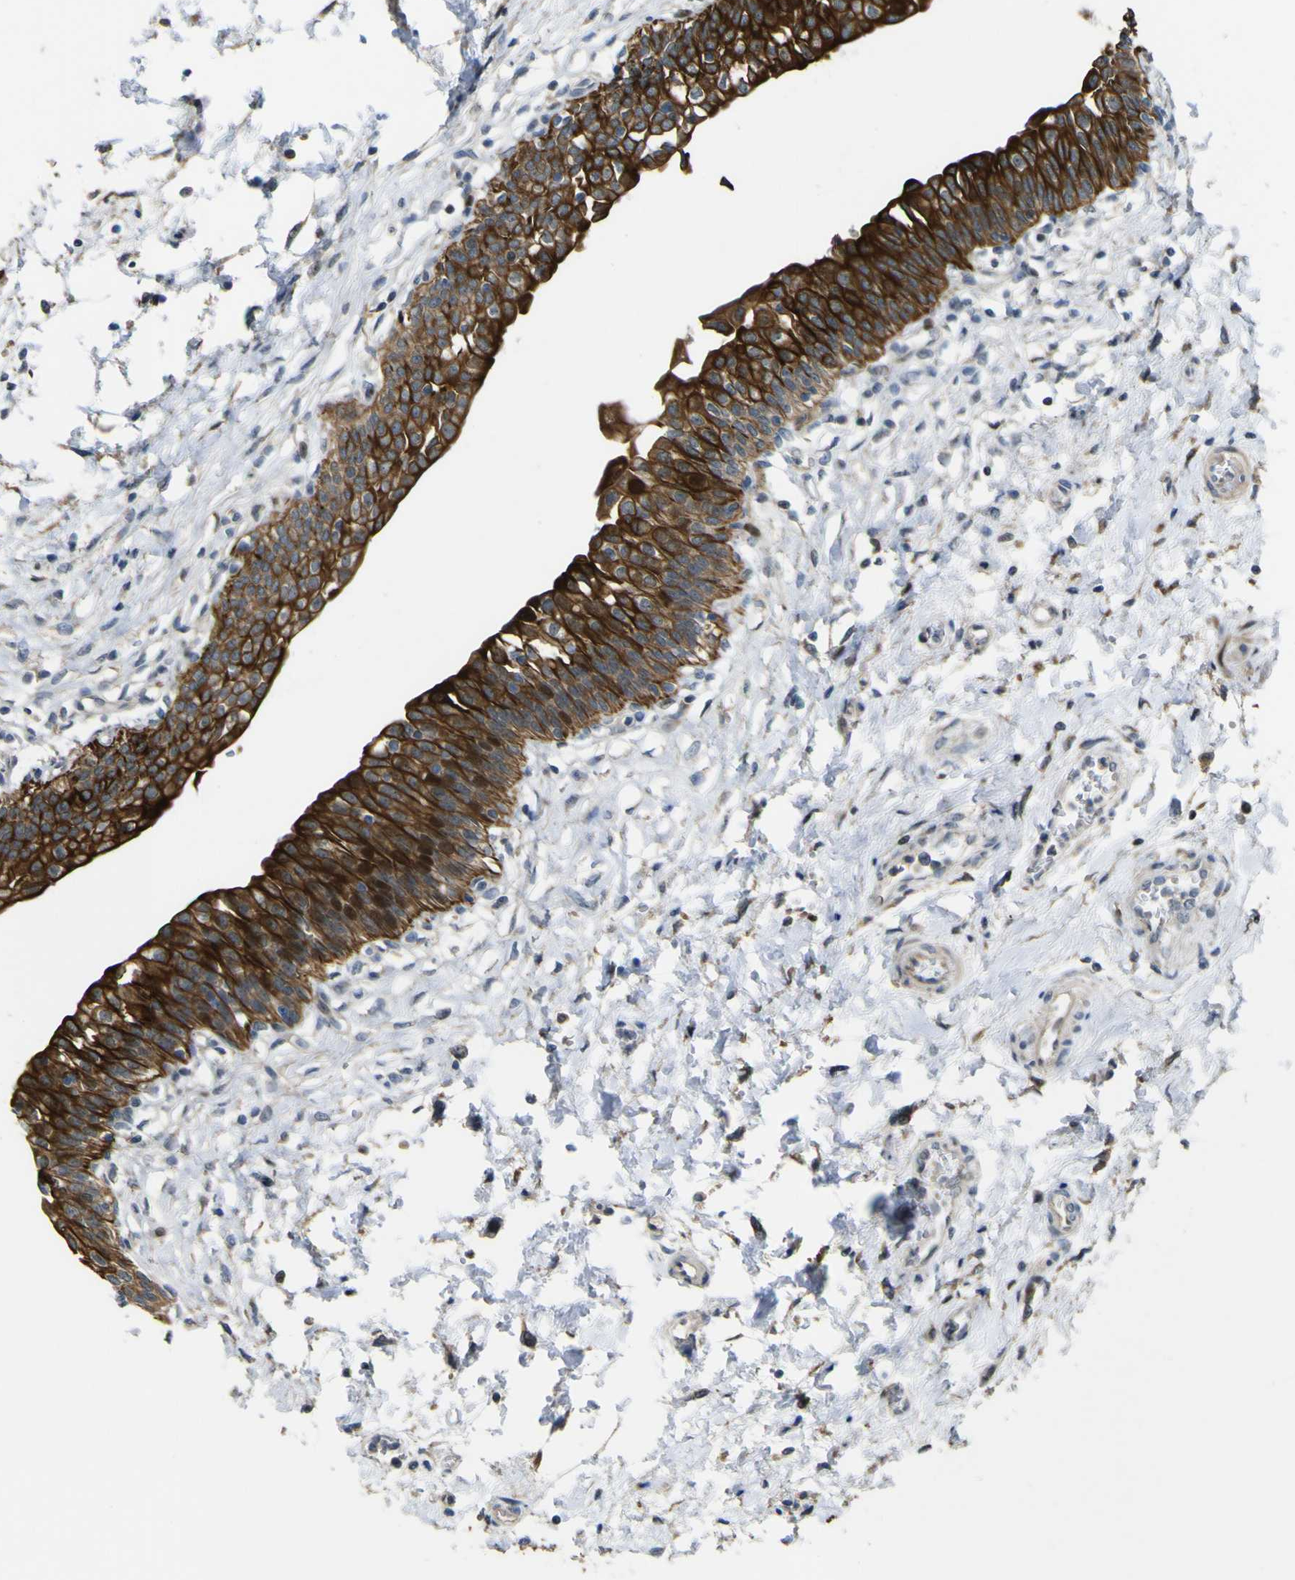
{"staining": {"intensity": "strong", "quantity": ">75%", "location": "cytoplasmic/membranous"}, "tissue": "urinary bladder", "cell_type": "Urothelial cells", "image_type": "normal", "snomed": [{"axis": "morphology", "description": "Normal tissue, NOS"}, {"axis": "topography", "description": "Urinary bladder"}], "caption": "Brown immunohistochemical staining in normal urinary bladder displays strong cytoplasmic/membranous staining in approximately >75% of urothelial cells.", "gene": "LBHD1", "patient": {"sex": "male", "age": 55}}